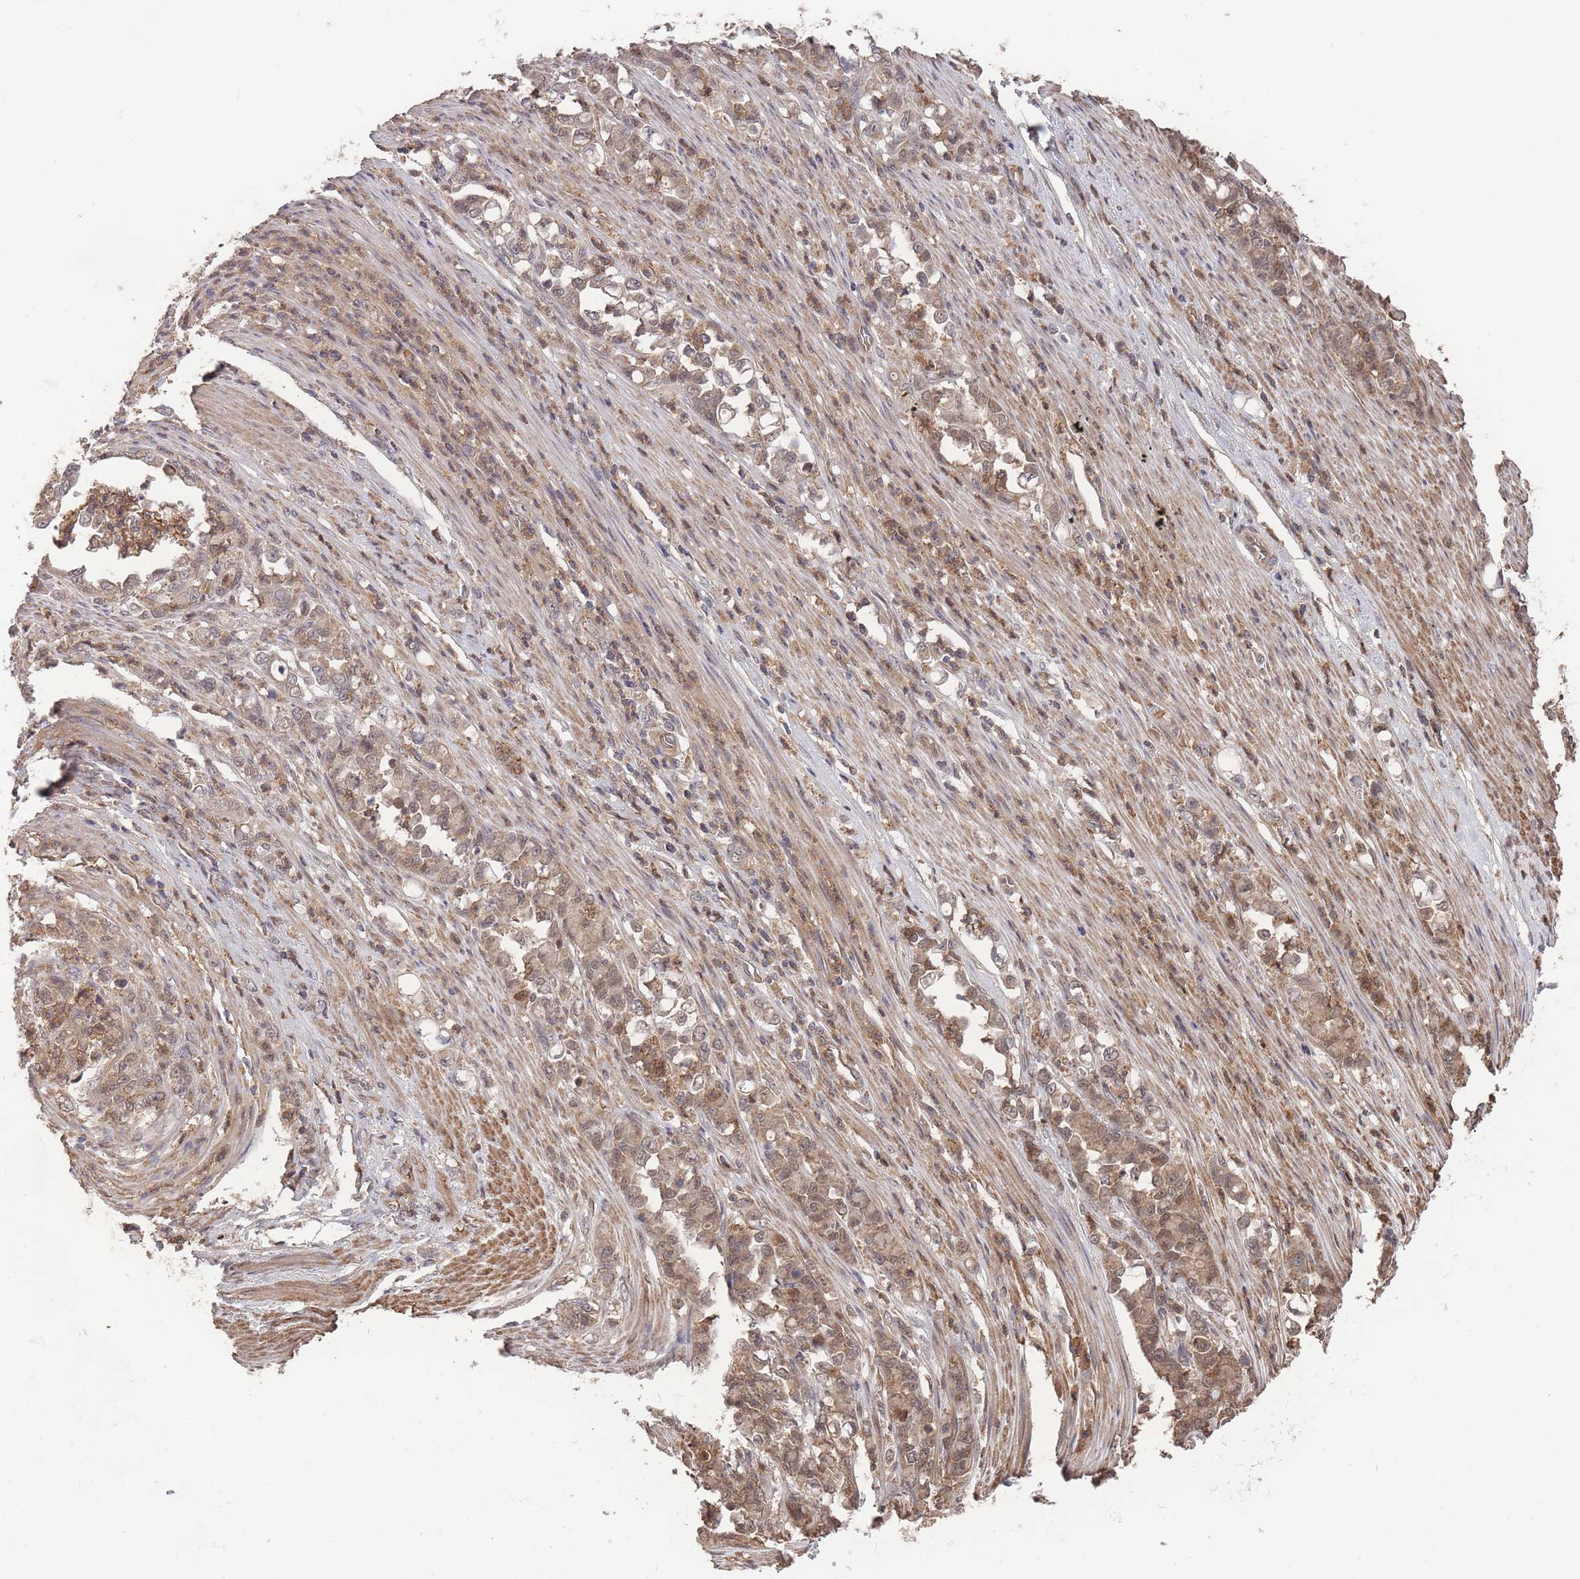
{"staining": {"intensity": "moderate", "quantity": ">75%", "location": "cytoplasmic/membranous,nuclear"}, "tissue": "stomach cancer", "cell_type": "Tumor cells", "image_type": "cancer", "snomed": [{"axis": "morphology", "description": "Normal tissue, NOS"}, {"axis": "morphology", "description": "Adenocarcinoma, NOS"}, {"axis": "topography", "description": "Stomach"}], "caption": "The image displays immunohistochemical staining of stomach adenocarcinoma. There is moderate cytoplasmic/membranous and nuclear positivity is seen in approximately >75% of tumor cells.", "gene": "SF3B1", "patient": {"sex": "female", "age": 79}}